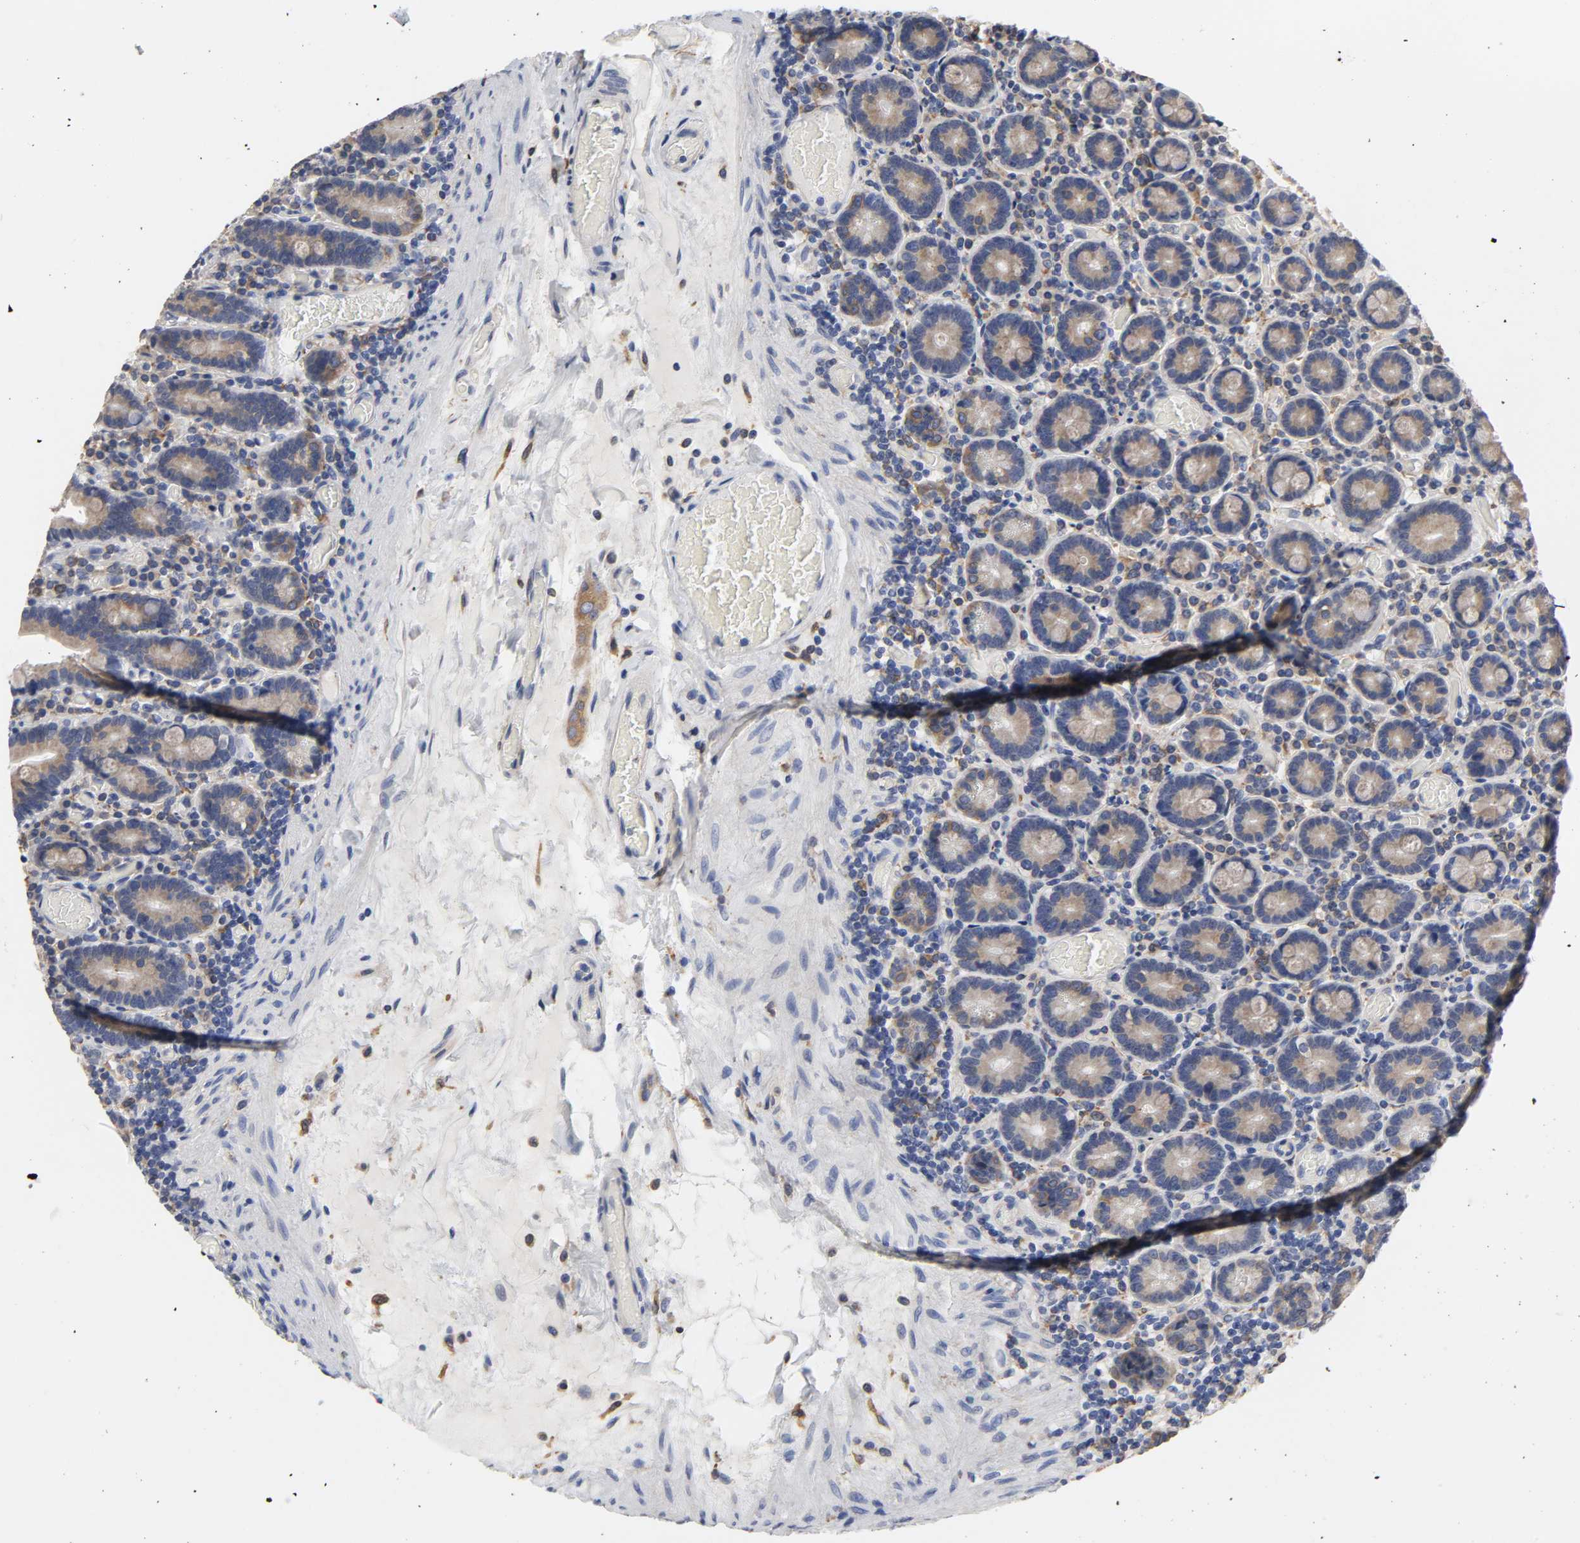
{"staining": {"intensity": "weak", "quantity": ">75%", "location": "cytoplasmic/membranous"}, "tissue": "duodenum", "cell_type": "Glandular cells", "image_type": "normal", "snomed": [{"axis": "morphology", "description": "Normal tissue, NOS"}, {"axis": "topography", "description": "Duodenum"}], "caption": "Immunohistochemistry of normal duodenum shows low levels of weak cytoplasmic/membranous expression in about >75% of glandular cells.", "gene": "HCK", "patient": {"sex": "female", "age": 53}}